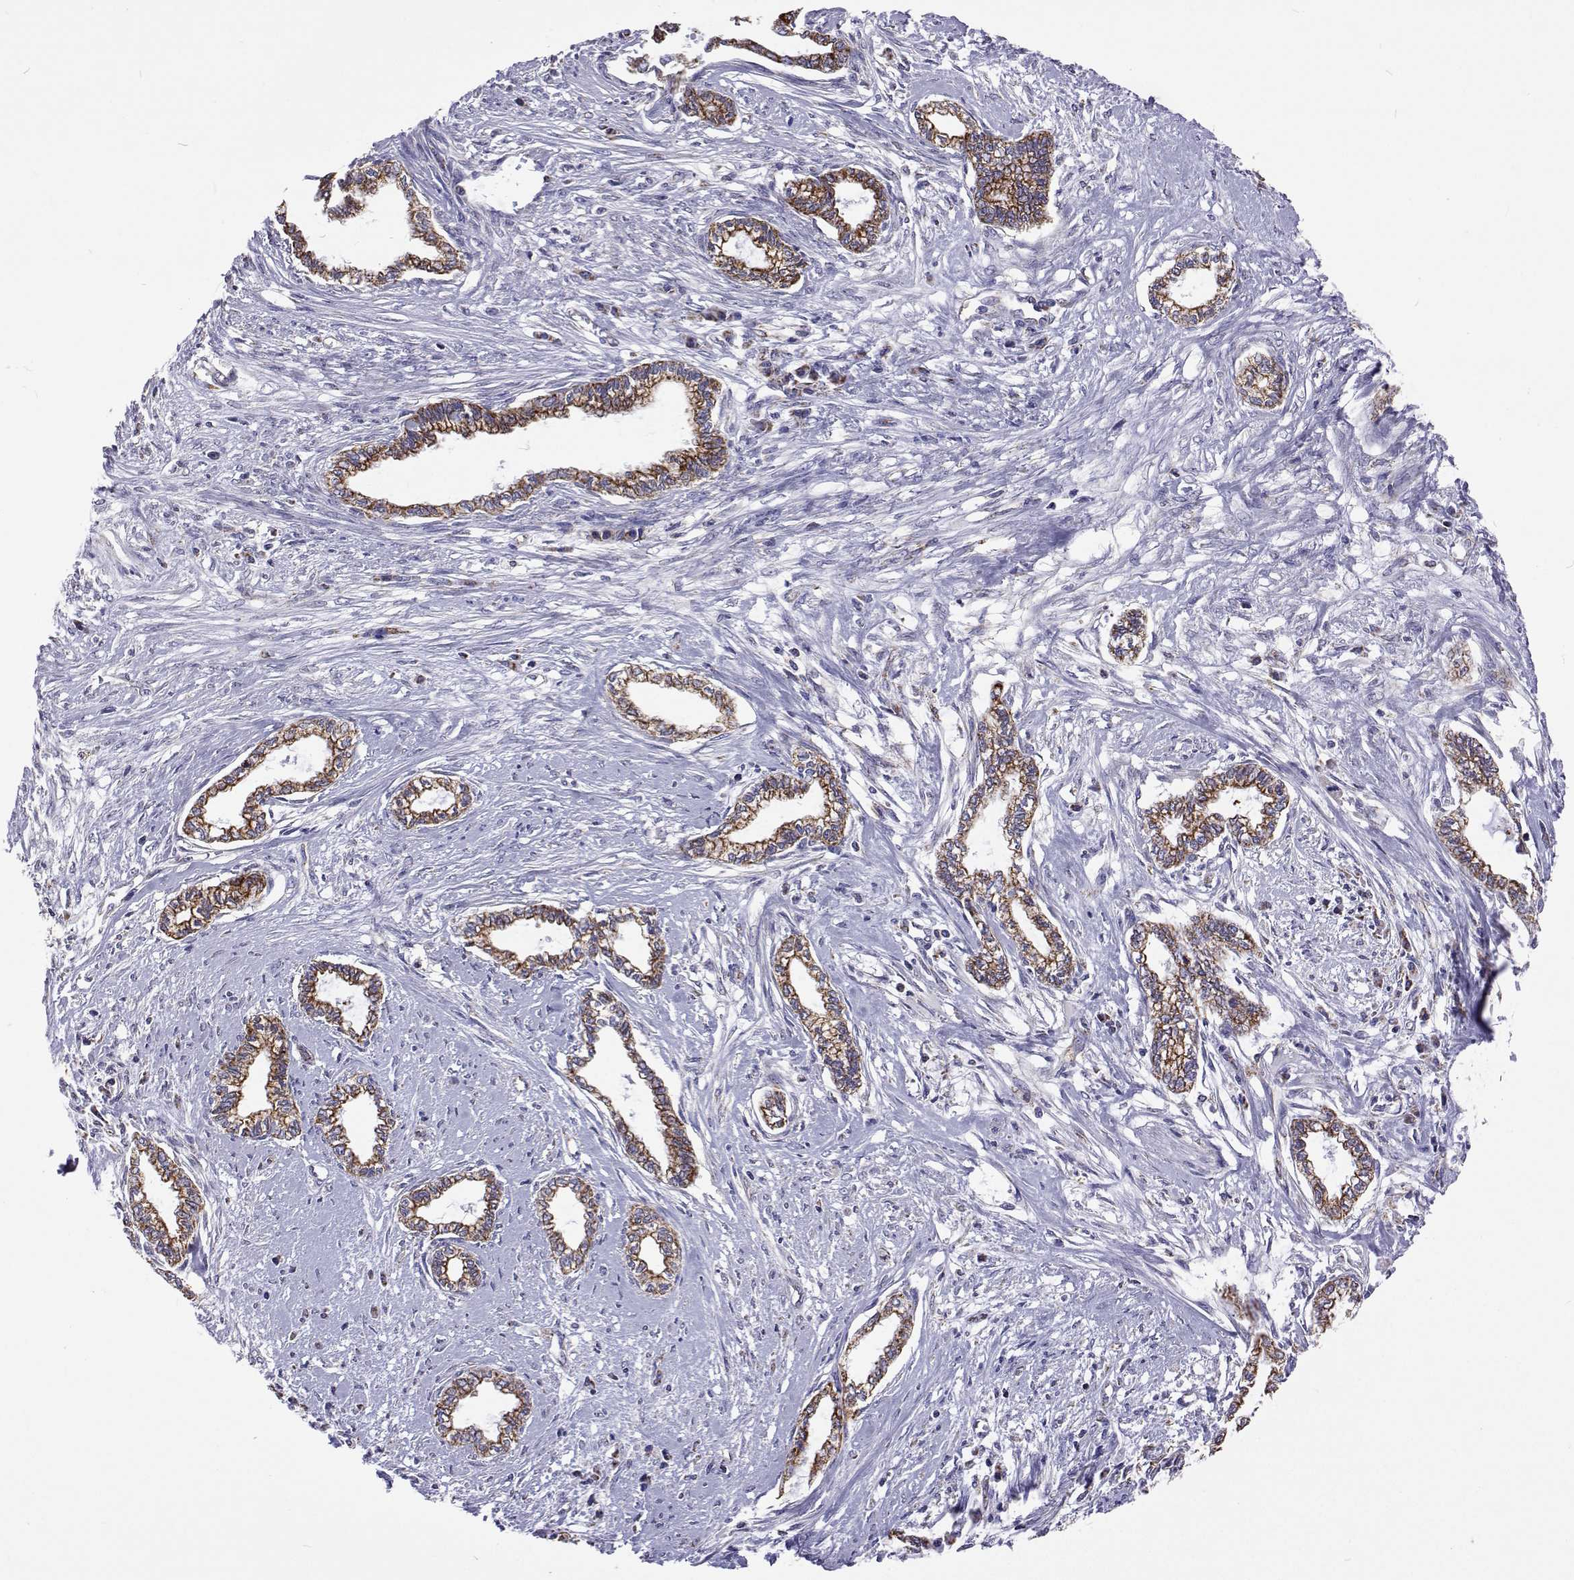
{"staining": {"intensity": "moderate", "quantity": ">75%", "location": "cytoplasmic/membranous"}, "tissue": "cervical cancer", "cell_type": "Tumor cells", "image_type": "cancer", "snomed": [{"axis": "morphology", "description": "Adenocarcinoma, NOS"}, {"axis": "topography", "description": "Cervix"}], "caption": "Tumor cells display moderate cytoplasmic/membranous staining in approximately >75% of cells in cervical cancer. The staining is performed using DAB brown chromogen to label protein expression. The nuclei are counter-stained blue using hematoxylin.", "gene": "MCCC2", "patient": {"sex": "female", "age": 62}}